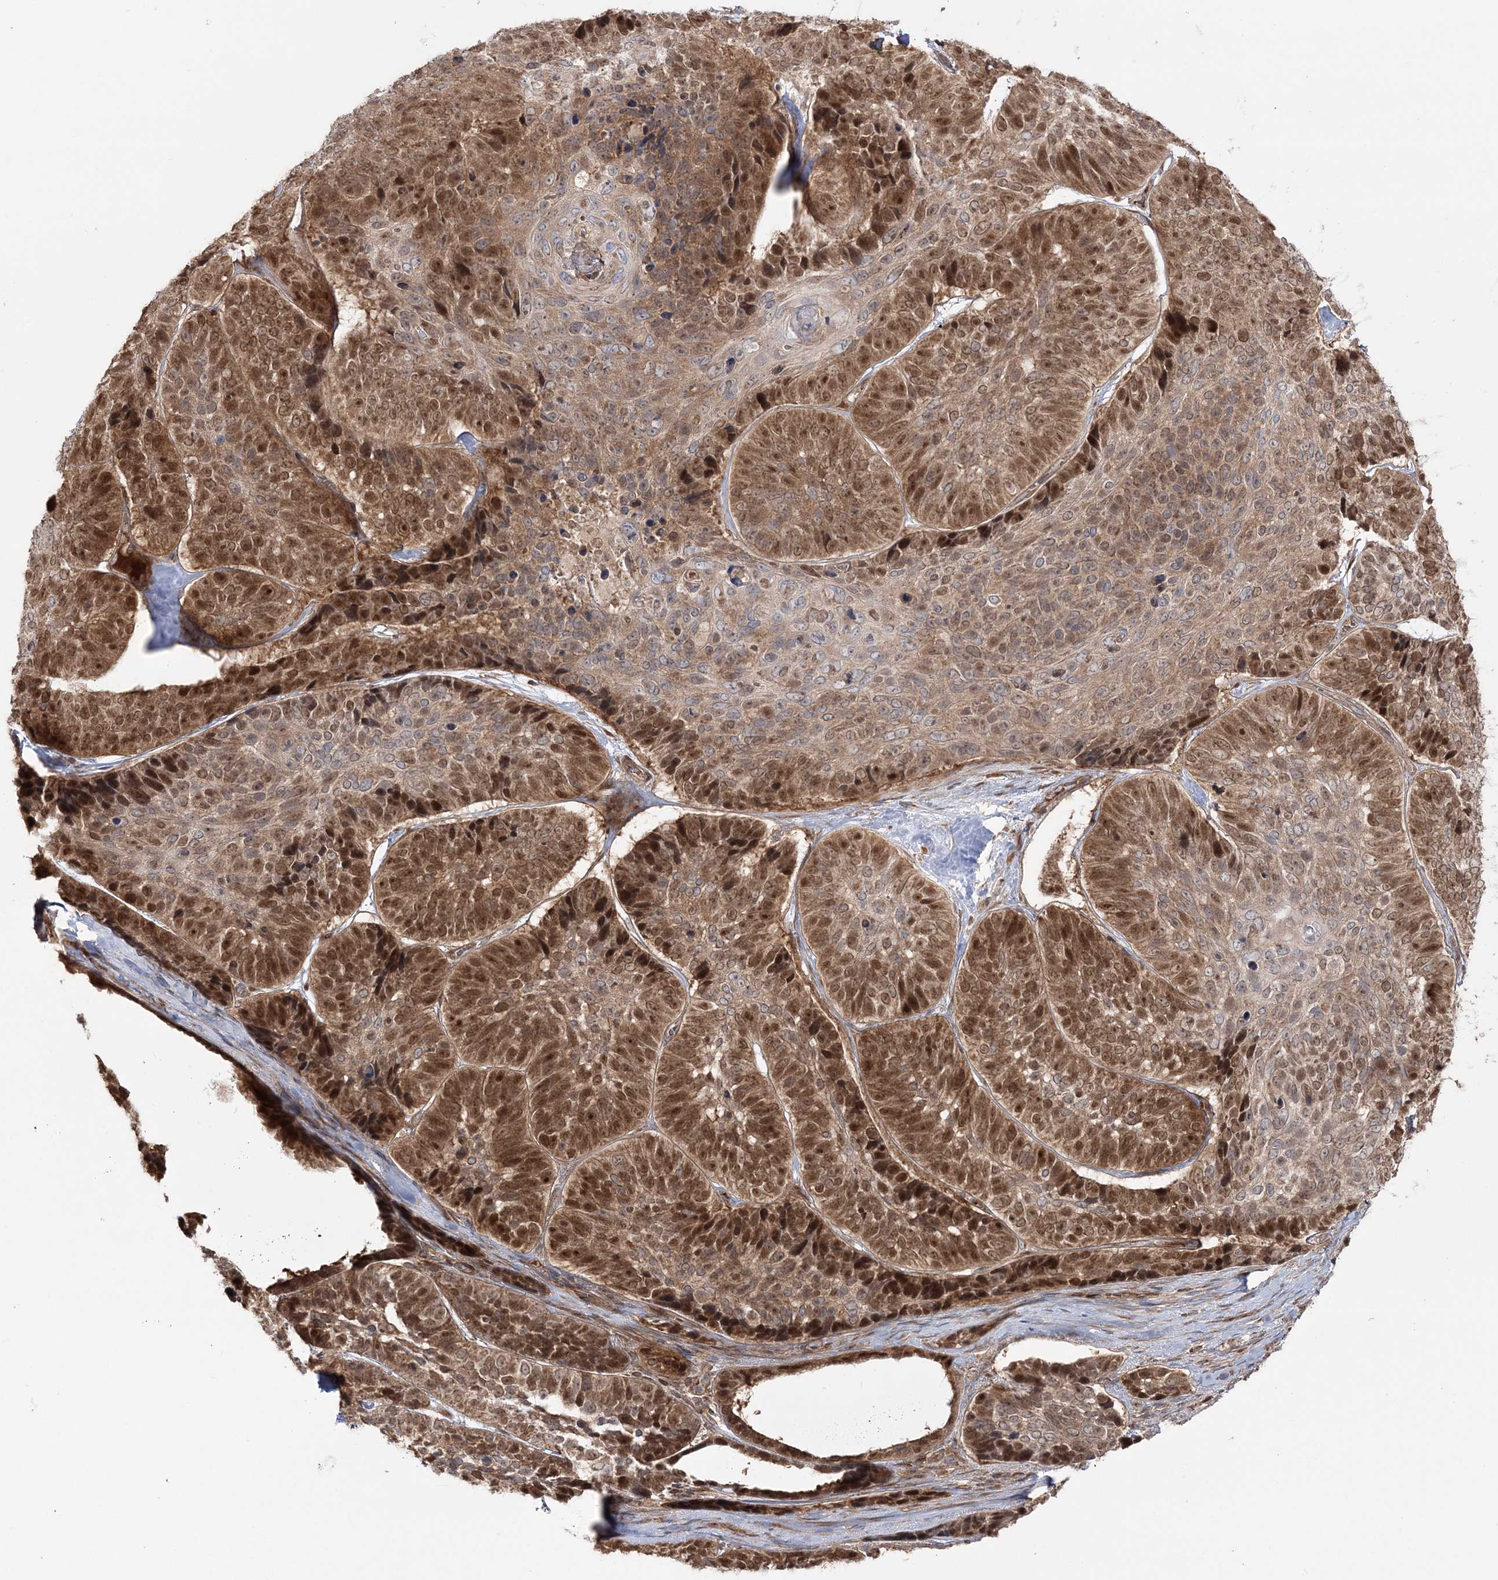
{"staining": {"intensity": "moderate", "quantity": ">75%", "location": "cytoplasmic/membranous,nuclear"}, "tissue": "skin cancer", "cell_type": "Tumor cells", "image_type": "cancer", "snomed": [{"axis": "morphology", "description": "Basal cell carcinoma"}, {"axis": "topography", "description": "Skin"}], "caption": "Moderate cytoplasmic/membranous and nuclear expression for a protein is appreciated in about >75% of tumor cells of skin cancer (basal cell carcinoma) using IHC.", "gene": "MOCS2", "patient": {"sex": "male", "age": 62}}